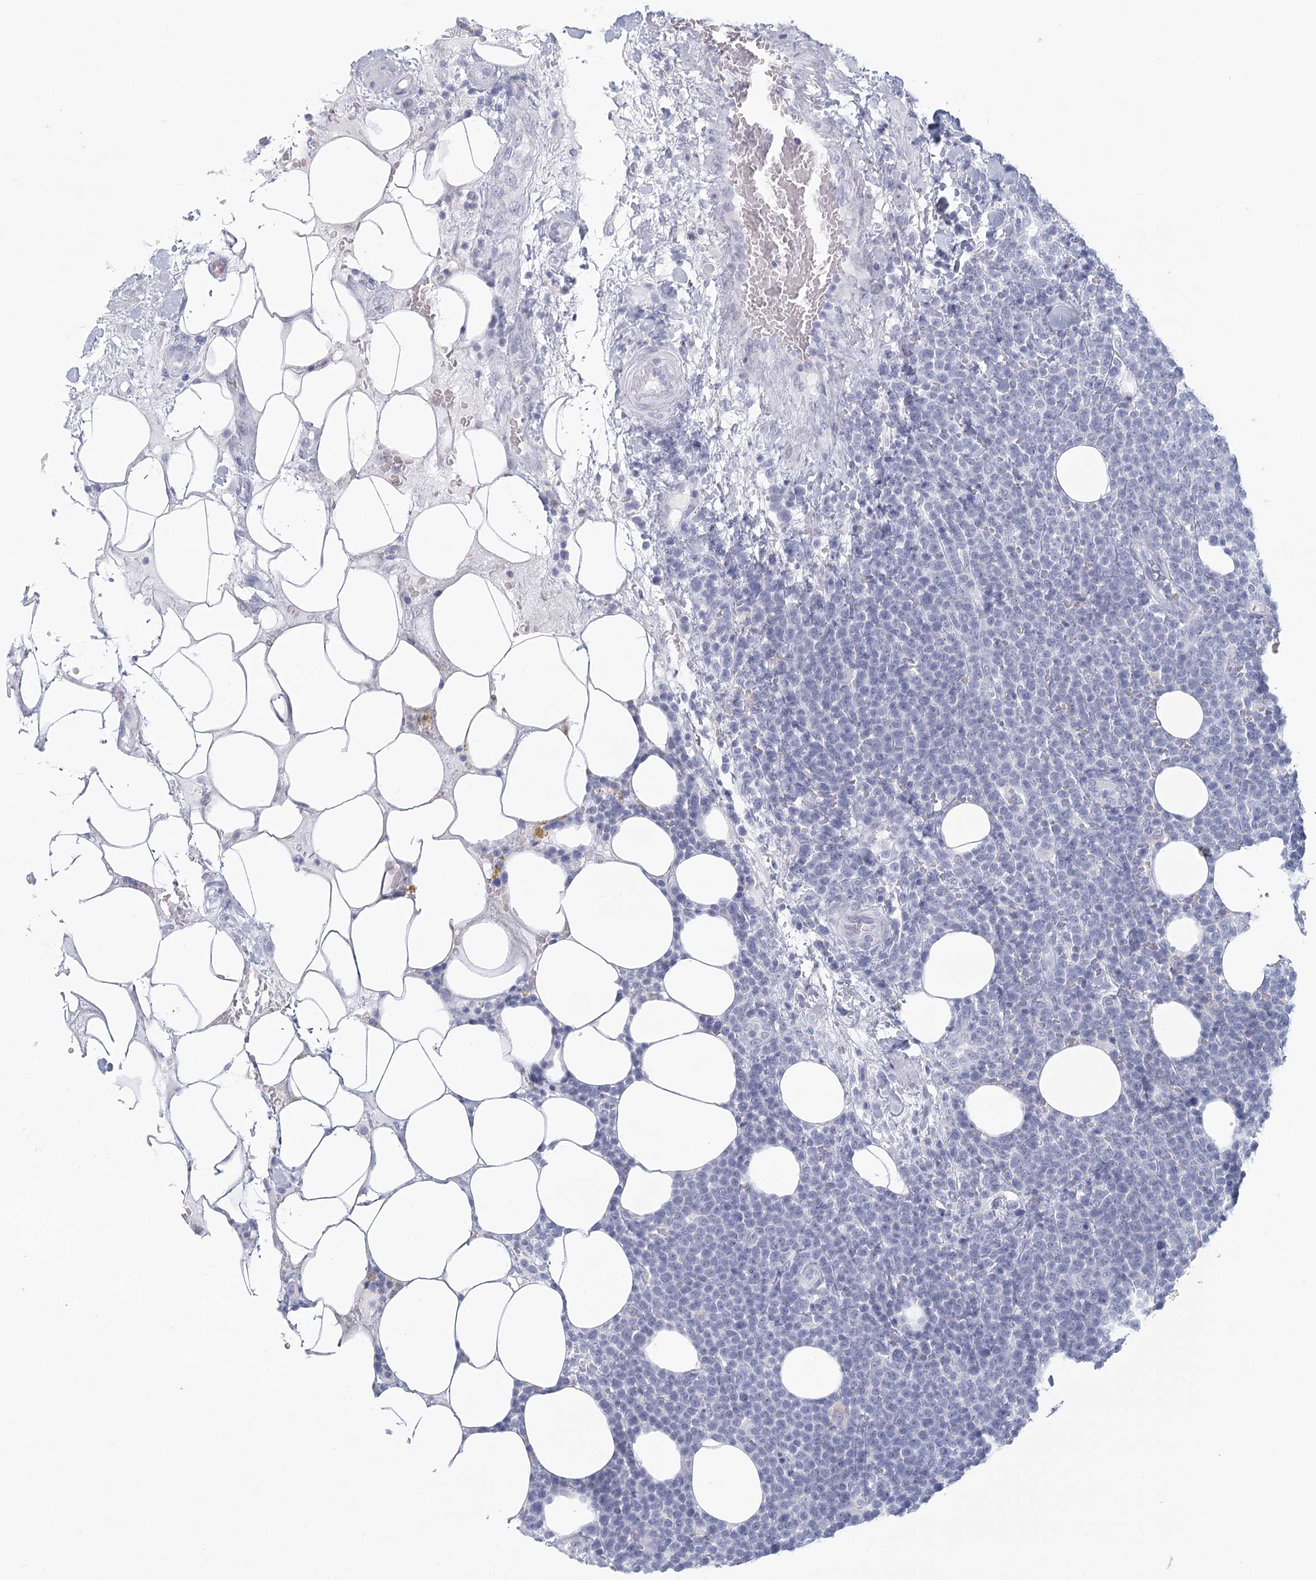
{"staining": {"intensity": "negative", "quantity": "none", "location": "none"}, "tissue": "lymphoma", "cell_type": "Tumor cells", "image_type": "cancer", "snomed": [{"axis": "morphology", "description": "Malignant lymphoma, non-Hodgkin's type, High grade"}, {"axis": "topography", "description": "Lymph node"}], "caption": "Immunohistochemistry (IHC) of human malignant lymphoma, non-Hodgkin's type (high-grade) displays no staining in tumor cells.", "gene": "WNT8B", "patient": {"sex": "male", "age": 61}}